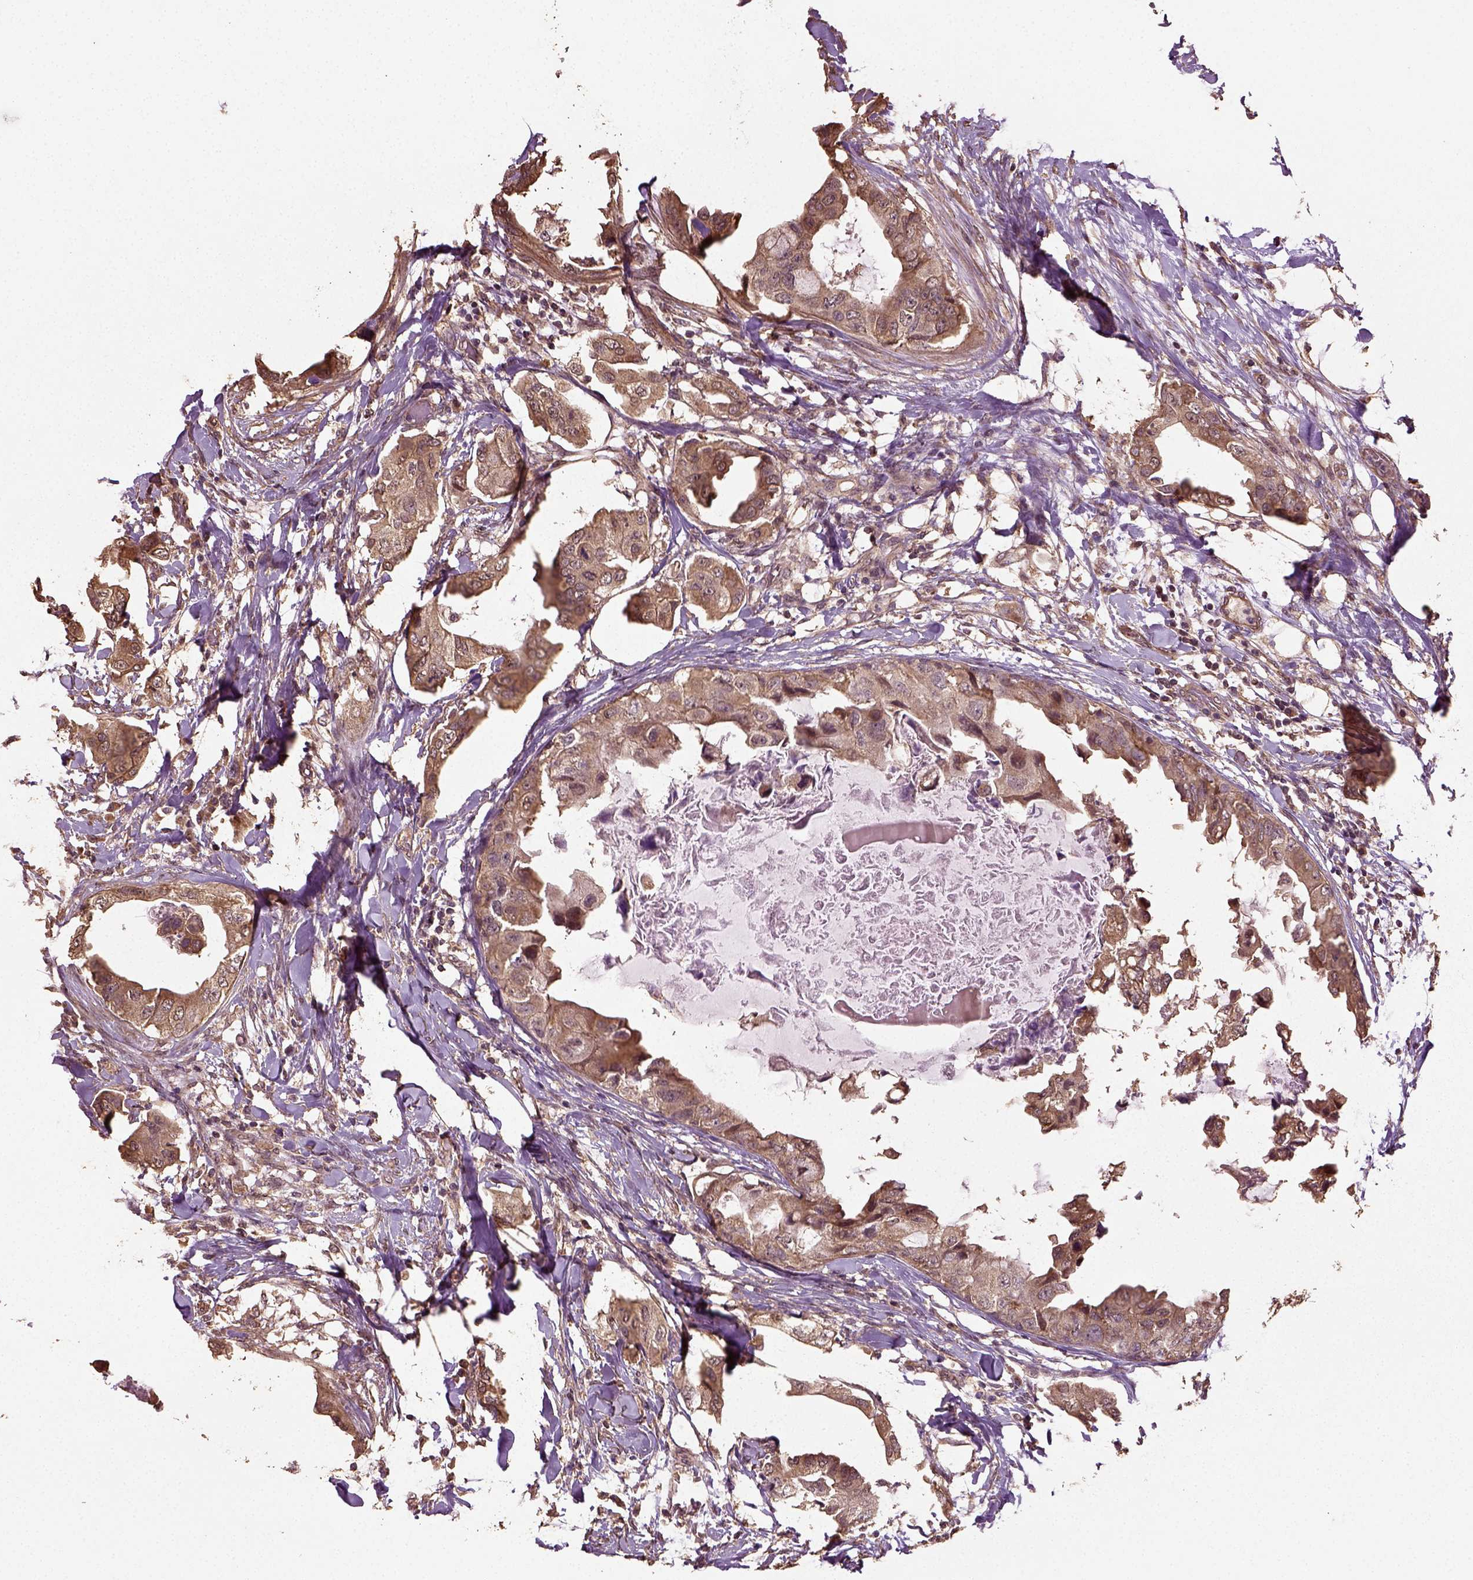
{"staining": {"intensity": "moderate", "quantity": ">75%", "location": "cytoplasmic/membranous"}, "tissue": "breast cancer", "cell_type": "Tumor cells", "image_type": "cancer", "snomed": [{"axis": "morphology", "description": "Normal tissue, NOS"}, {"axis": "morphology", "description": "Duct carcinoma"}, {"axis": "topography", "description": "Breast"}], "caption": "Immunohistochemical staining of human intraductal carcinoma (breast) exhibits moderate cytoplasmic/membranous protein staining in about >75% of tumor cells.", "gene": "ERV3-1", "patient": {"sex": "female", "age": 40}}